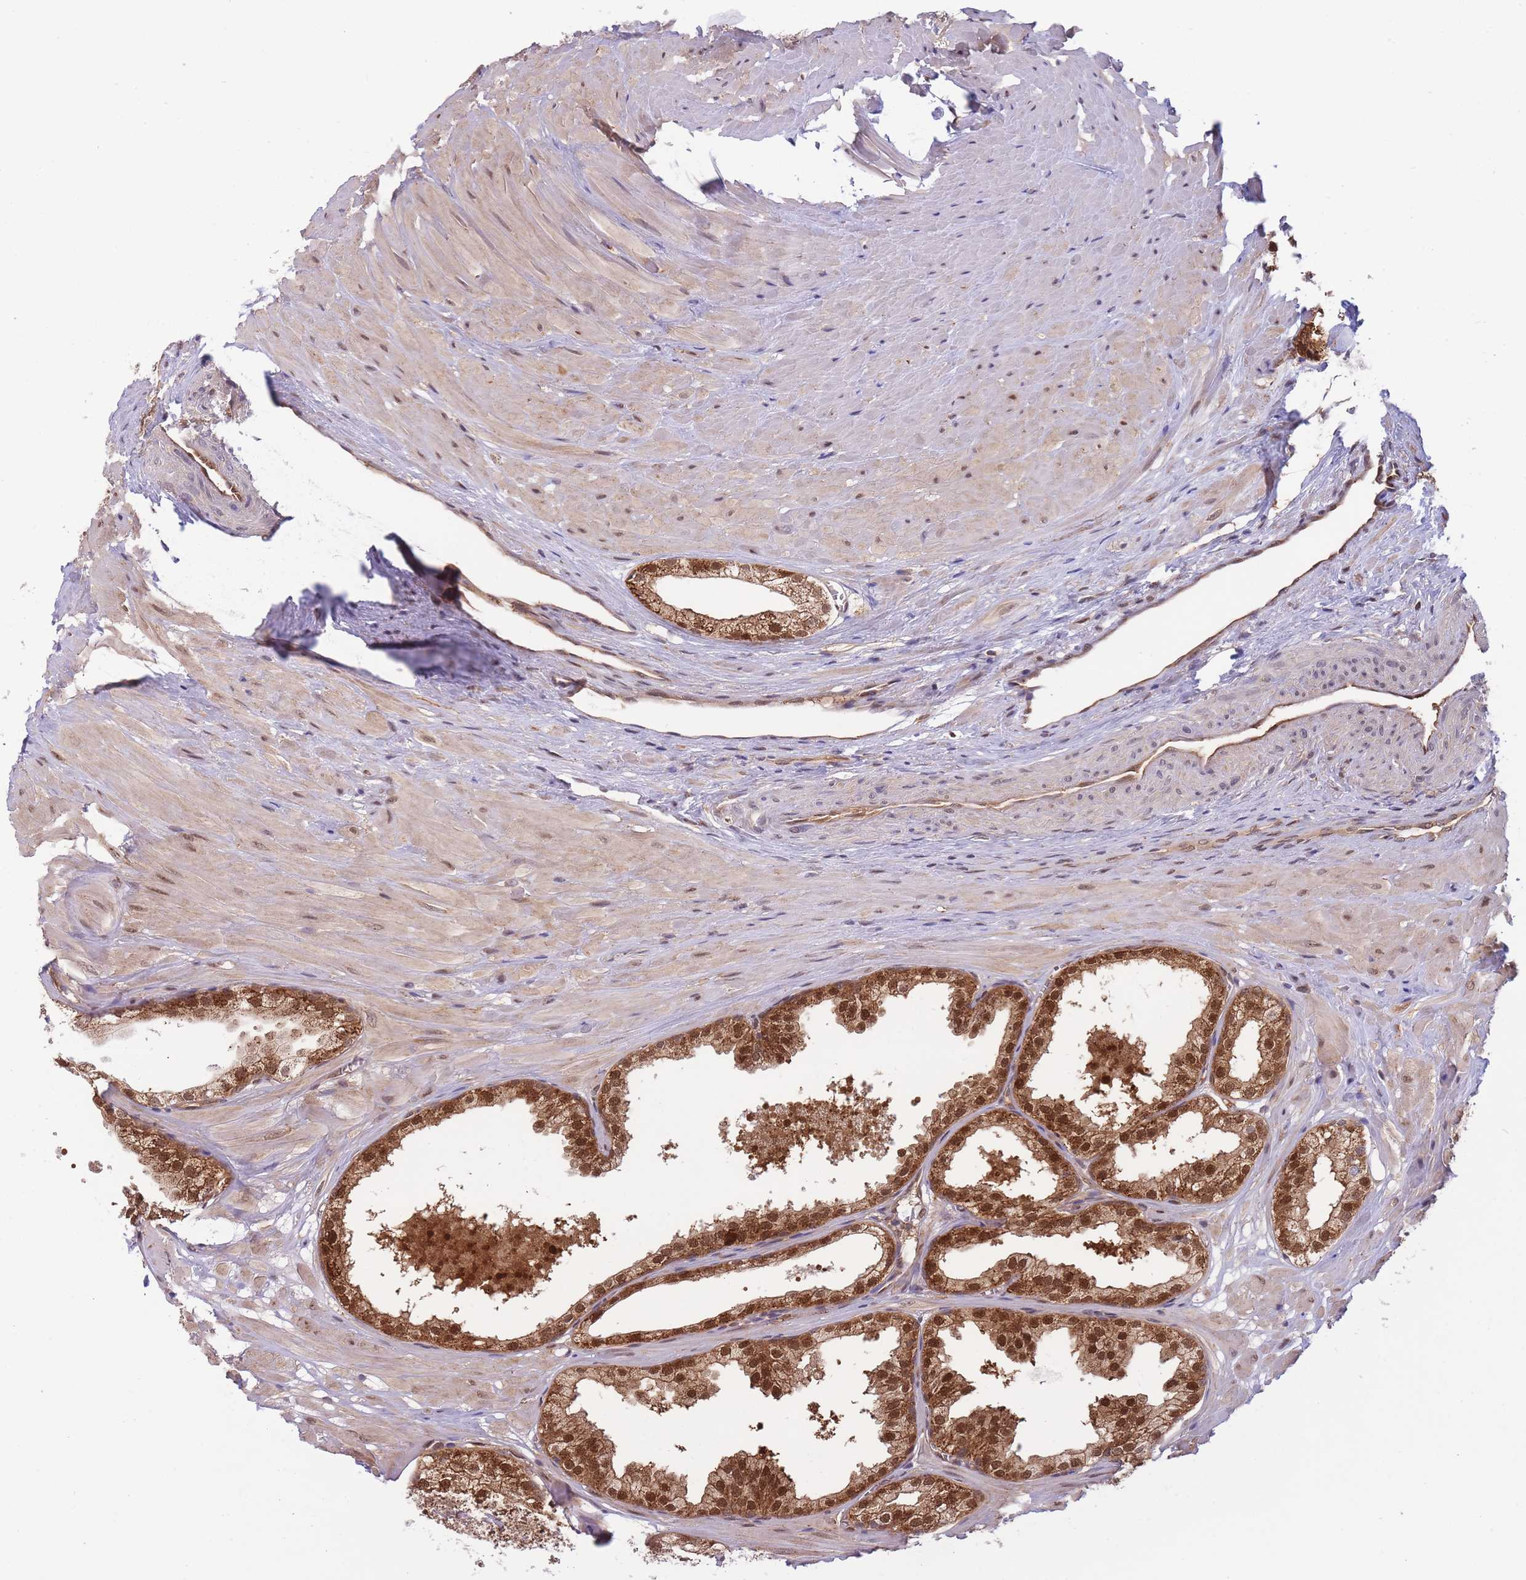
{"staining": {"intensity": "strong", "quantity": ">75%", "location": "cytoplasmic/membranous,nuclear"}, "tissue": "prostate", "cell_type": "Glandular cells", "image_type": "normal", "snomed": [{"axis": "morphology", "description": "Normal tissue, NOS"}, {"axis": "topography", "description": "Prostate"}, {"axis": "topography", "description": "Peripheral nerve tissue"}], "caption": "Glandular cells demonstrate high levels of strong cytoplasmic/membranous,nuclear positivity in approximately >75% of cells in normal prostate. Nuclei are stained in blue.", "gene": "NSFL1C", "patient": {"sex": "male", "age": 55}}